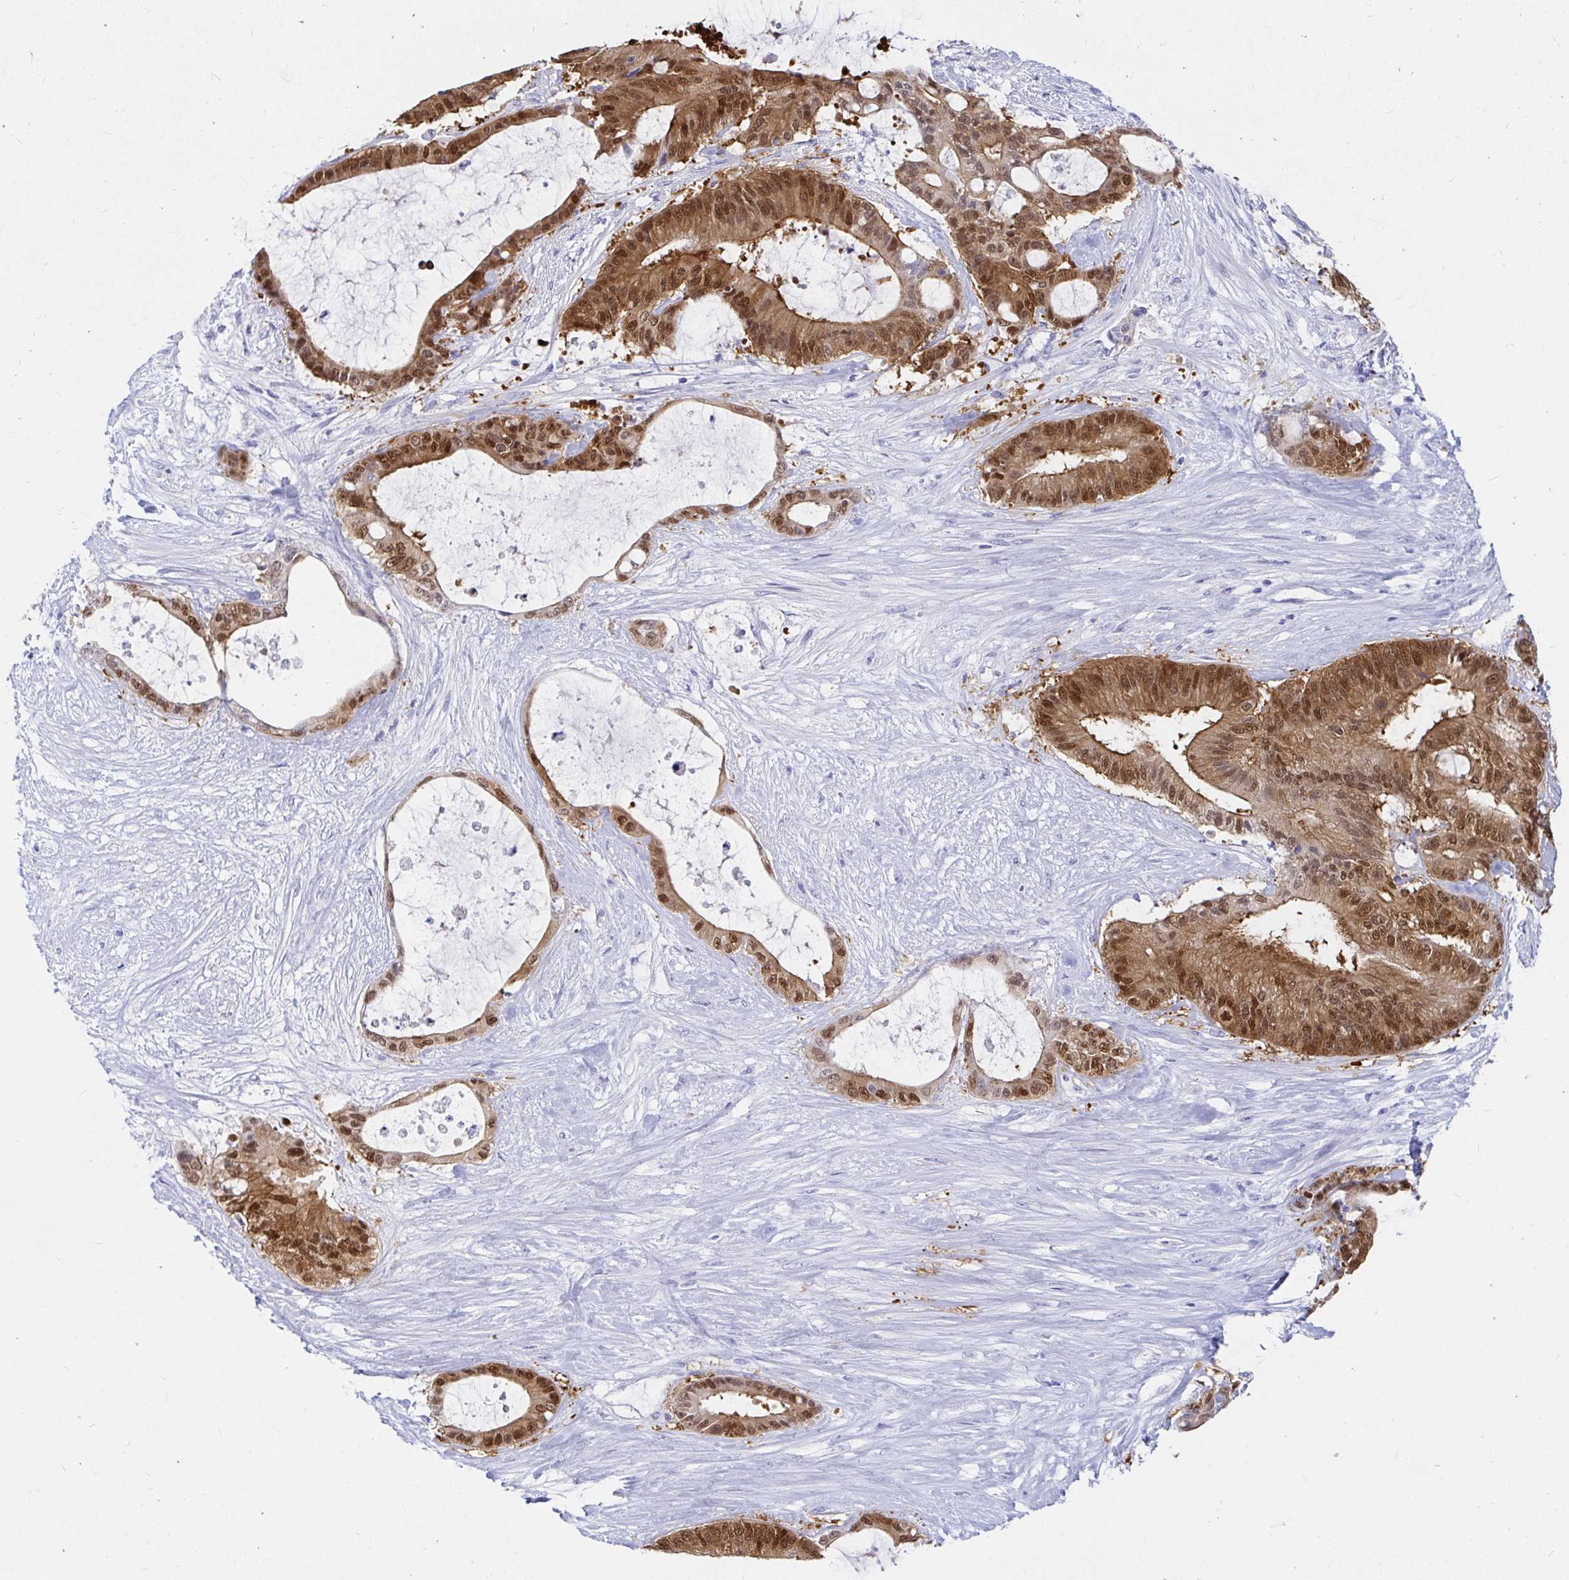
{"staining": {"intensity": "moderate", "quantity": ">75%", "location": "cytoplasmic/membranous,nuclear"}, "tissue": "liver cancer", "cell_type": "Tumor cells", "image_type": "cancer", "snomed": [{"axis": "morphology", "description": "Normal tissue, NOS"}, {"axis": "morphology", "description": "Cholangiocarcinoma"}, {"axis": "topography", "description": "Liver"}, {"axis": "topography", "description": "Peripheral nerve tissue"}], "caption": "Immunohistochemical staining of human cholangiocarcinoma (liver) reveals moderate cytoplasmic/membranous and nuclear protein staining in about >75% of tumor cells. The protein of interest is shown in brown color, while the nuclei are stained blue.", "gene": "PPP1R1B", "patient": {"sex": "female", "age": 73}}